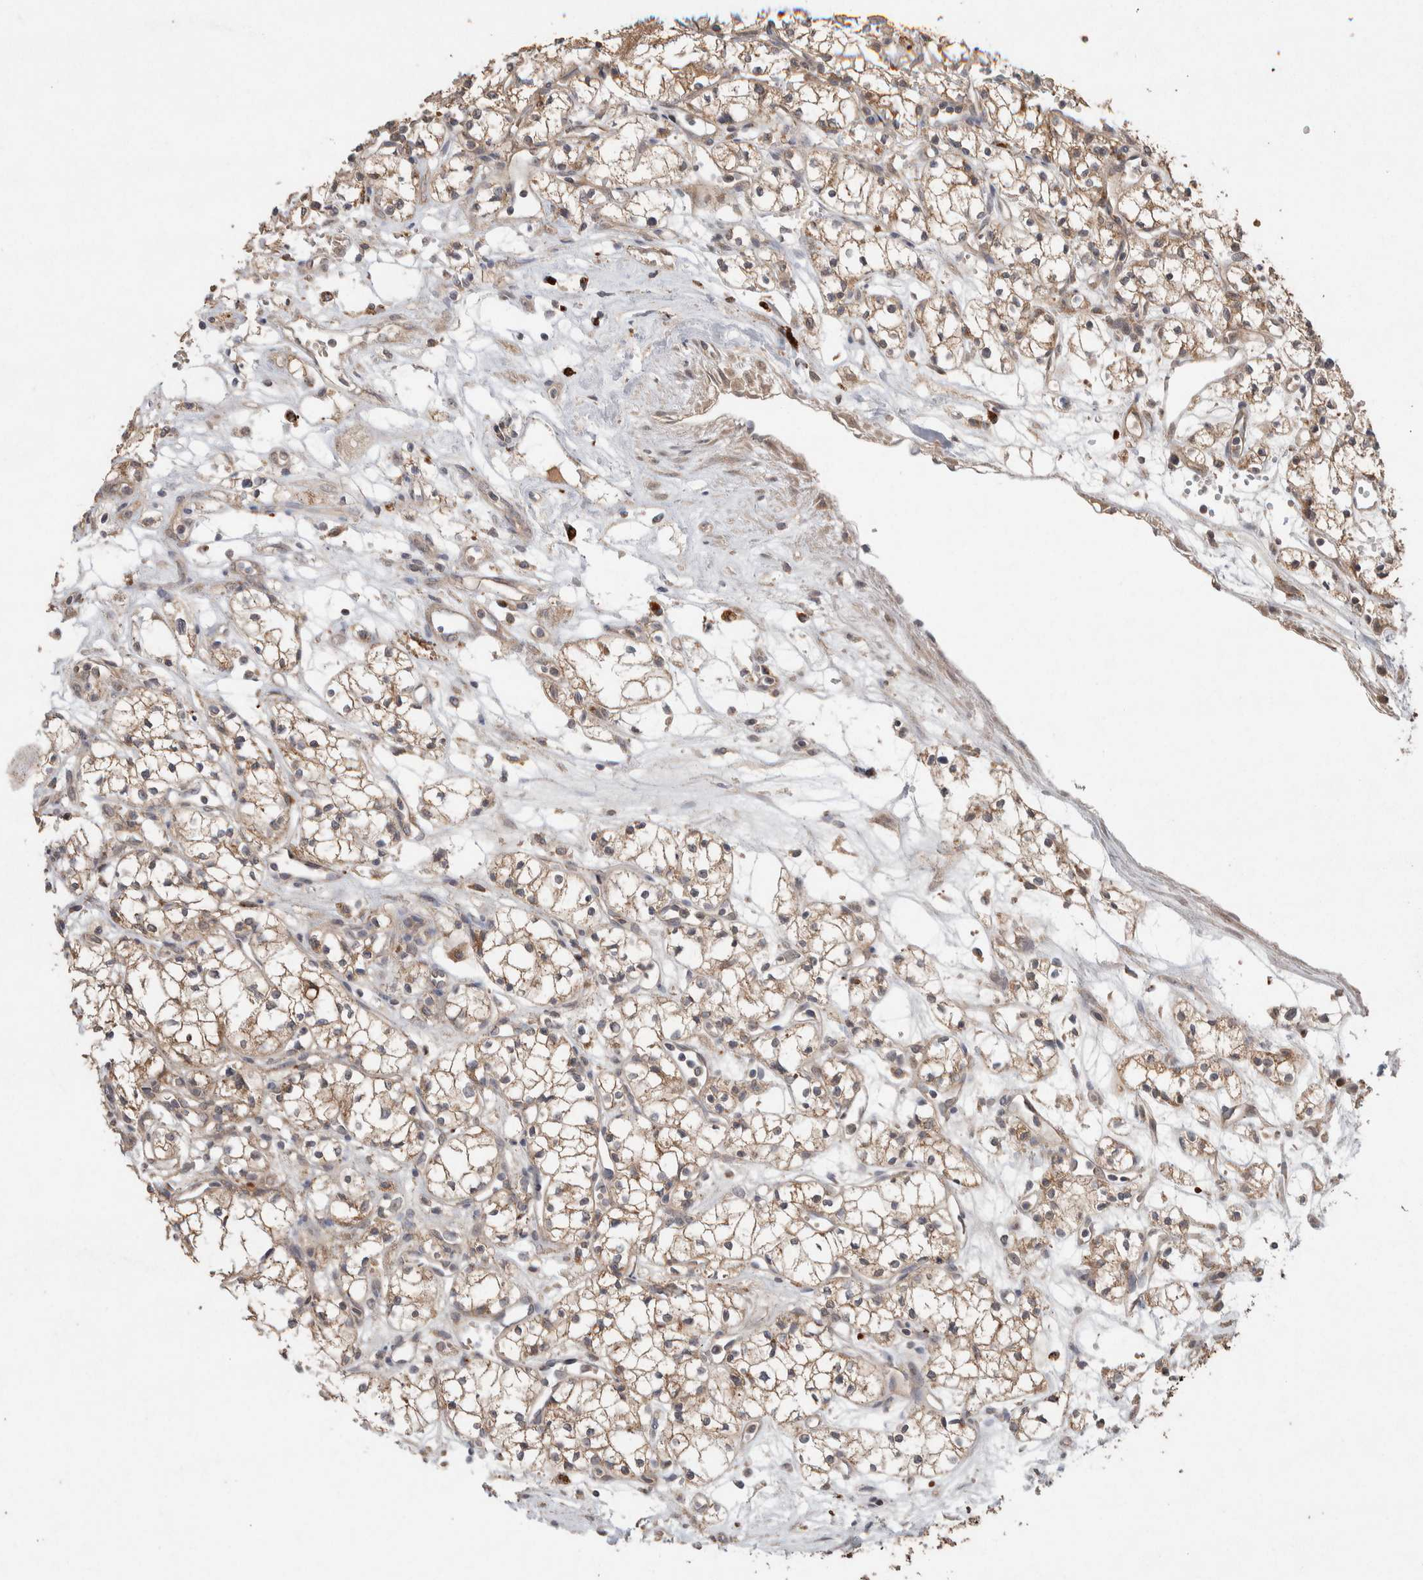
{"staining": {"intensity": "weak", "quantity": ">75%", "location": "cytoplasmic/membranous"}, "tissue": "renal cancer", "cell_type": "Tumor cells", "image_type": "cancer", "snomed": [{"axis": "morphology", "description": "Normal tissue, NOS"}, {"axis": "morphology", "description": "Adenocarcinoma, NOS"}, {"axis": "topography", "description": "Kidney"}], "caption": "This histopathology image shows immunohistochemistry staining of human renal cancer (adenocarcinoma), with low weak cytoplasmic/membranous staining in about >75% of tumor cells.", "gene": "KCNJ5", "patient": {"sex": "male", "age": 59}}